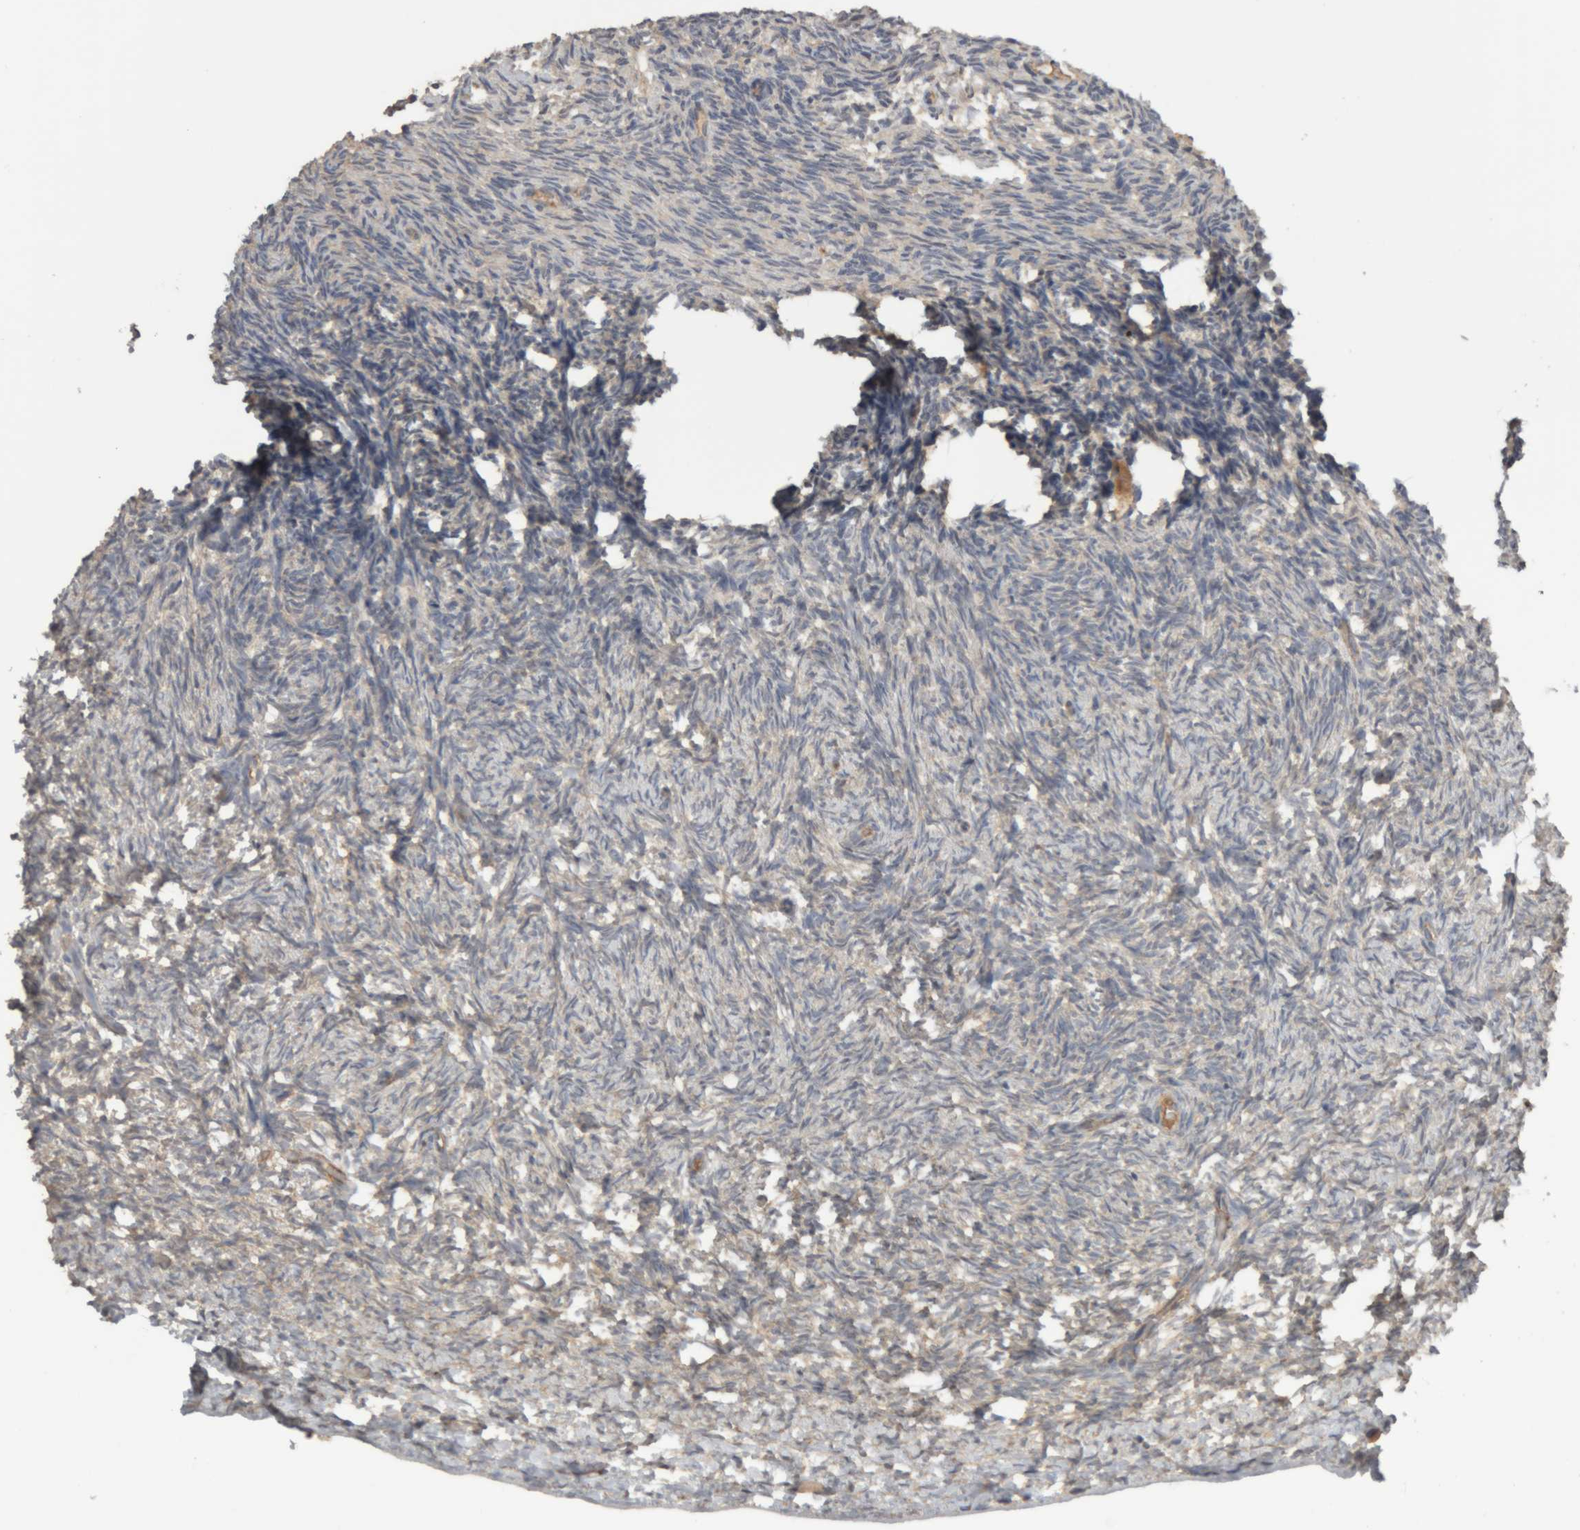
{"staining": {"intensity": "weak", "quantity": ">75%", "location": "cytoplasmic/membranous"}, "tissue": "ovary", "cell_type": "Follicle cells", "image_type": "normal", "snomed": [{"axis": "morphology", "description": "Normal tissue, NOS"}, {"axis": "topography", "description": "Ovary"}], "caption": "Human ovary stained with a brown dye exhibits weak cytoplasmic/membranous positive positivity in about >75% of follicle cells.", "gene": "TMED7", "patient": {"sex": "female", "age": 34}}